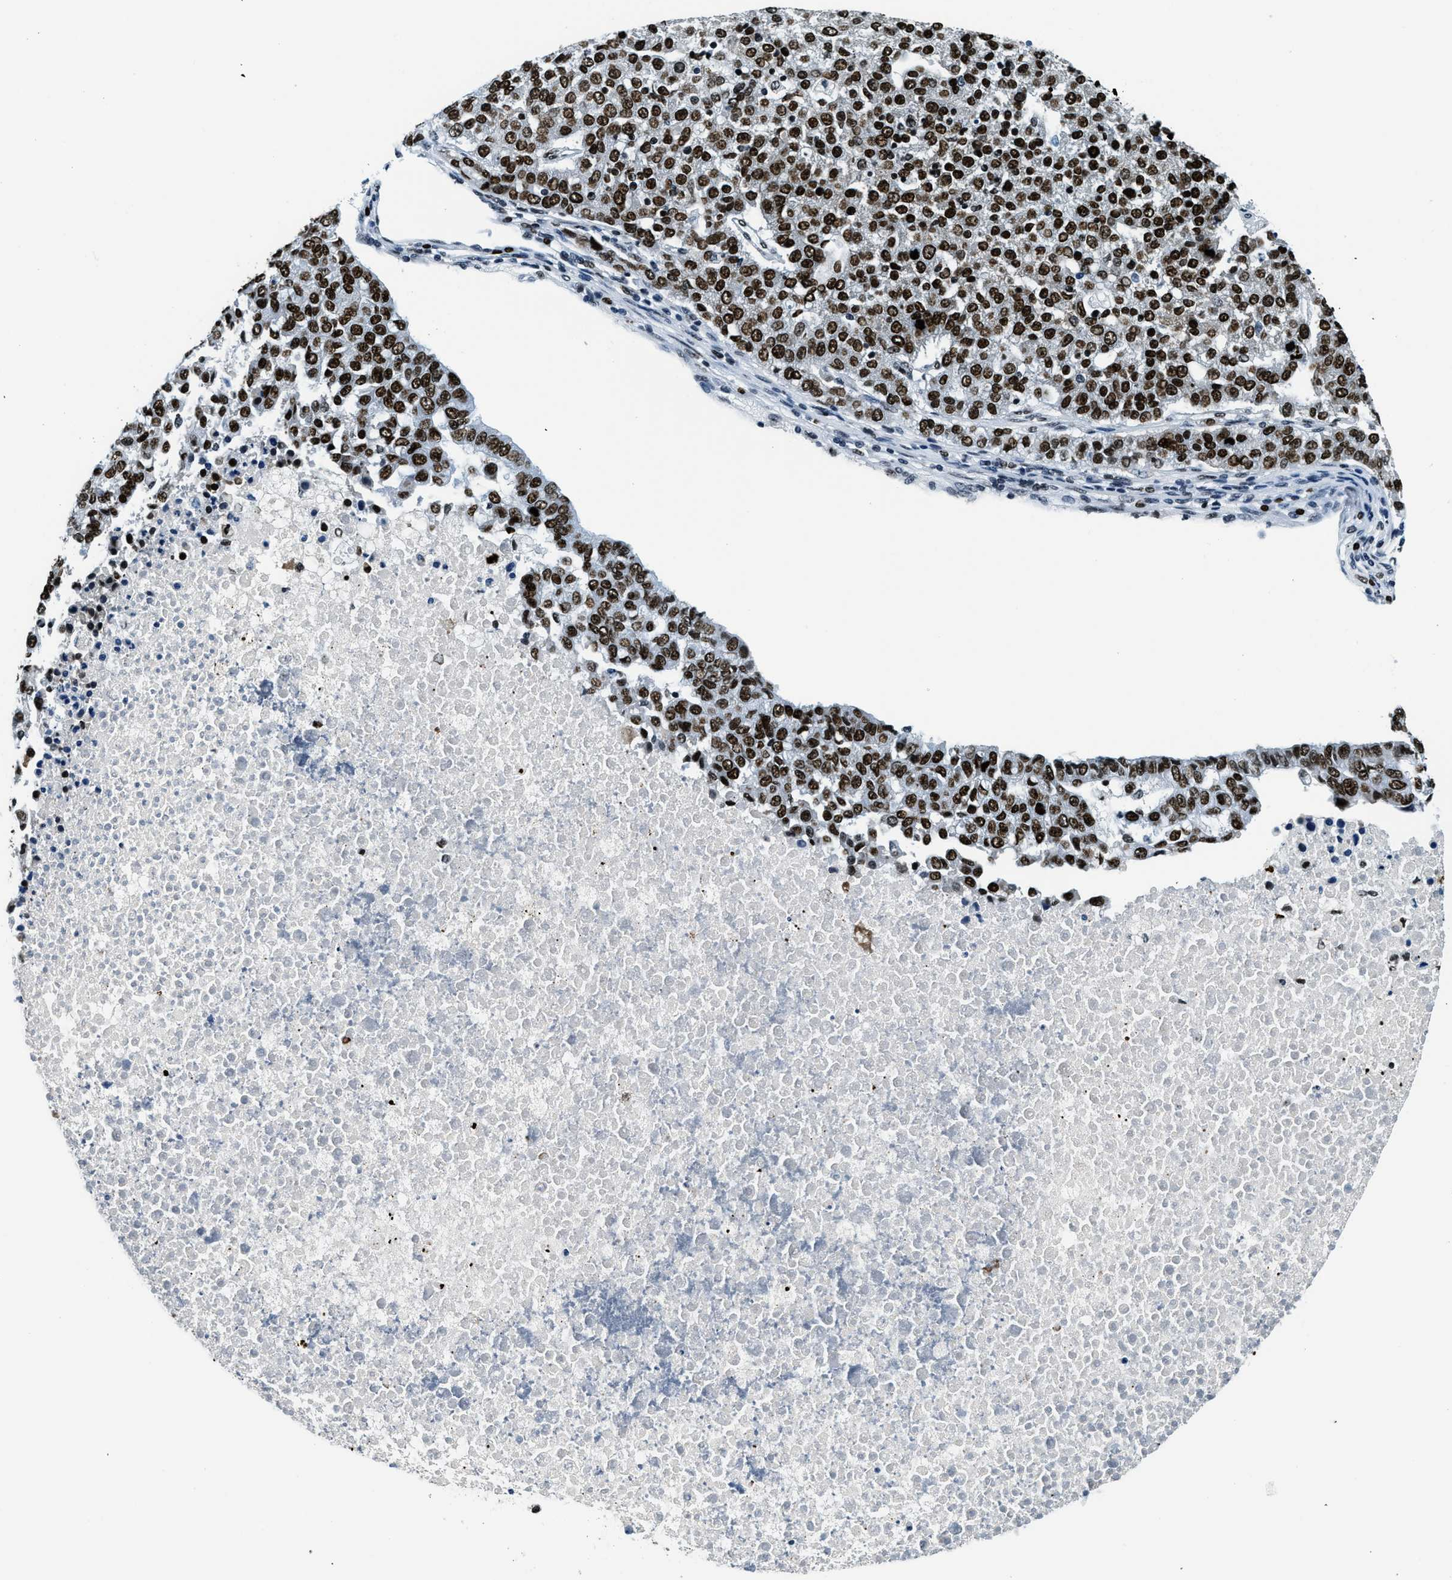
{"staining": {"intensity": "strong", "quantity": ">75%", "location": "nuclear"}, "tissue": "pancreatic cancer", "cell_type": "Tumor cells", "image_type": "cancer", "snomed": [{"axis": "morphology", "description": "Adenocarcinoma, NOS"}, {"axis": "topography", "description": "Pancreas"}], "caption": "This image demonstrates immunohistochemistry (IHC) staining of human pancreatic adenocarcinoma, with high strong nuclear staining in approximately >75% of tumor cells.", "gene": "TOP1", "patient": {"sex": "female", "age": 61}}